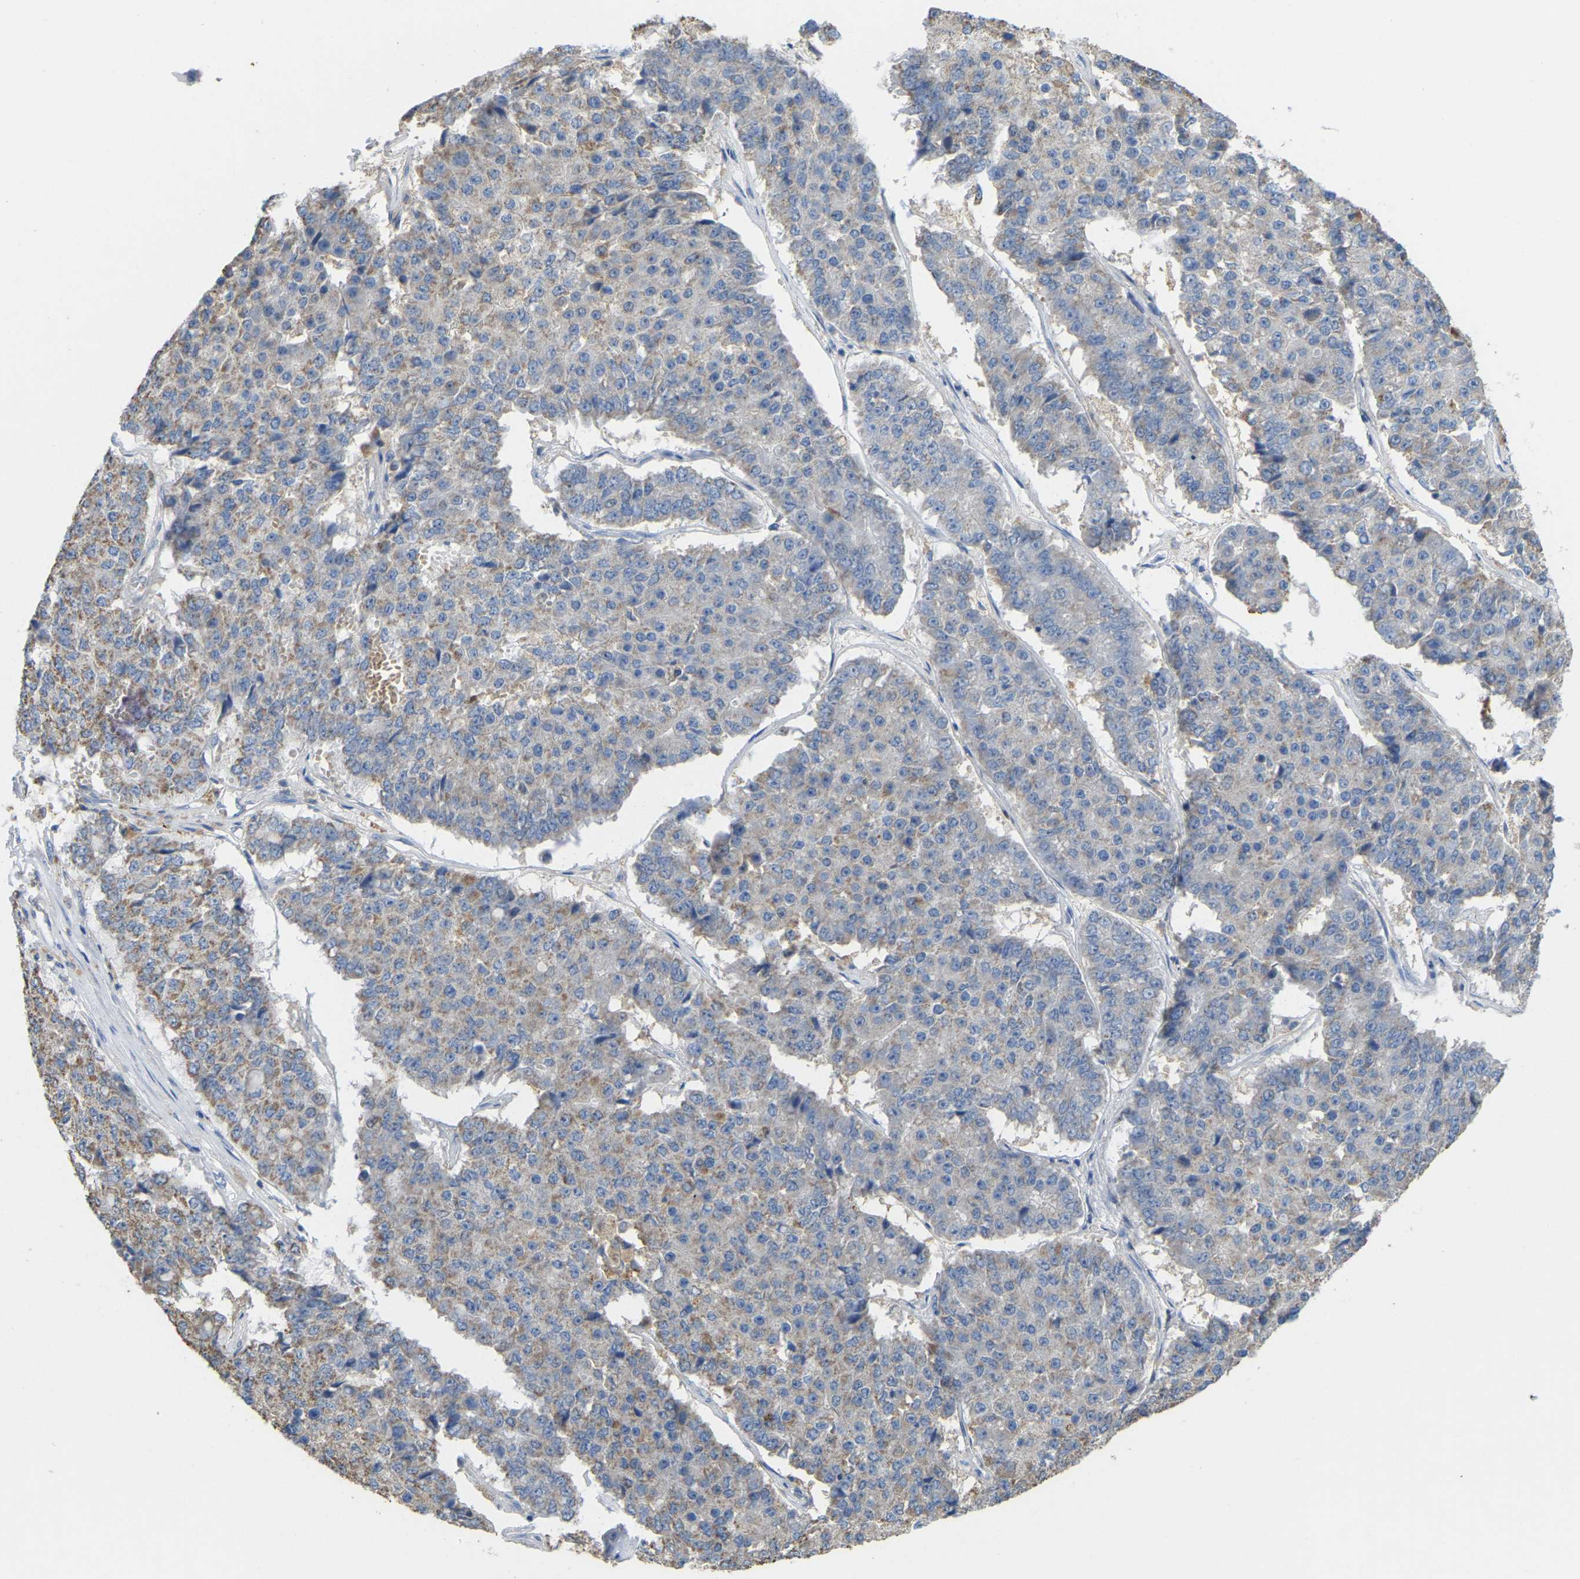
{"staining": {"intensity": "weak", "quantity": "25%-75%", "location": "cytoplasmic/membranous"}, "tissue": "pancreatic cancer", "cell_type": "Tumor cells", "image_type": "cancer", "snomed": [{"axis": "morphology", "description": "Adenocarcinoma, NOS"}, {"axis": "topography", "description": "Pancreas"}], "caption": "Immunohistochemical staining of human pancreatic cancer (adenocarcinoma) demonstrates low levels of weak cytoplasmic/membranous protein staining in about 25%-75% of tumor cells.", "gene": "SERPINB5", "patient": {"sex": "male", "age": 50}}